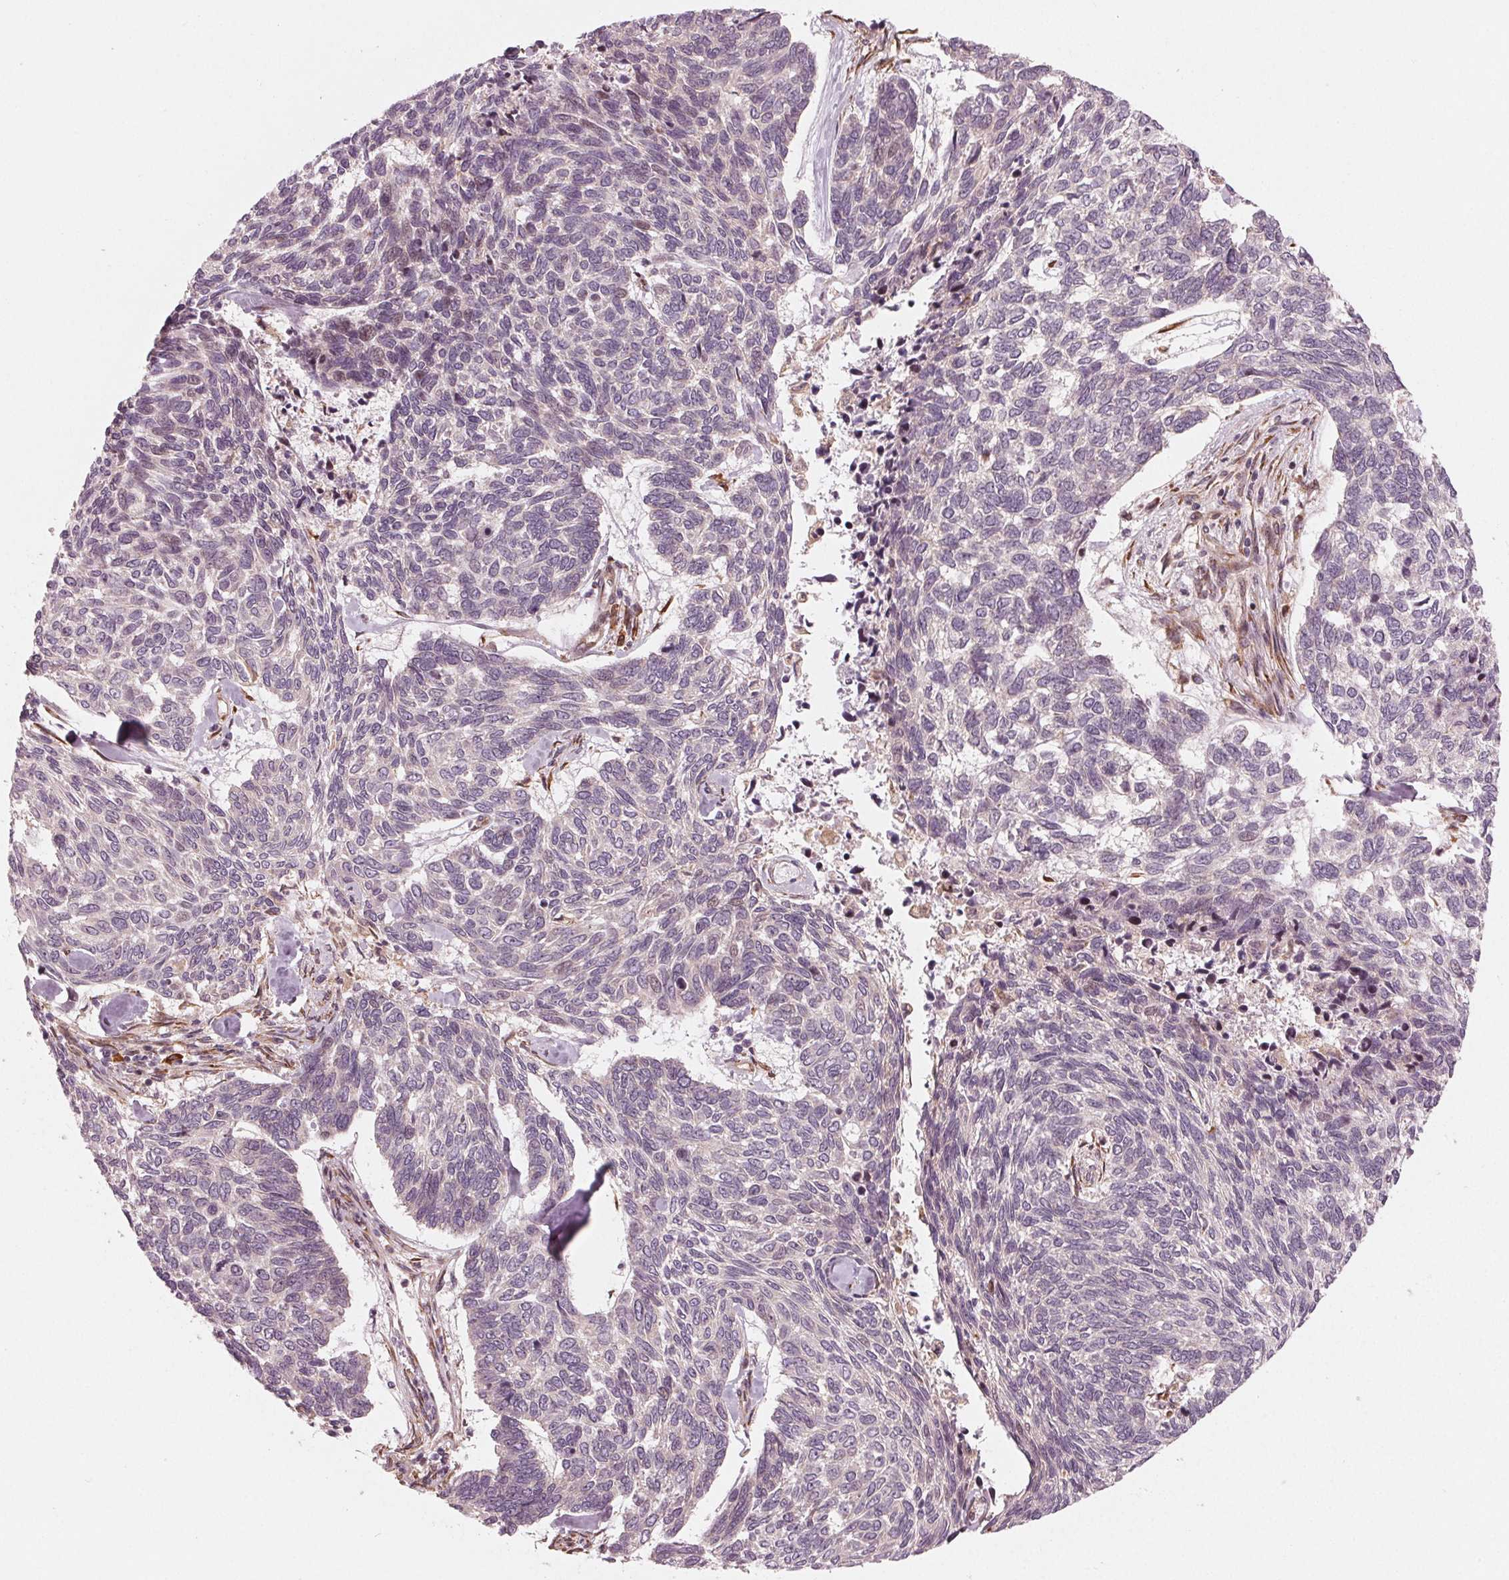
{"staining": {"intensity": "negative", "quantity": "none", "location": "none"}, "tissue": "skin cancer", "cell_type": "Tumor cells", "image_type": "cancer", "snomed": [{"axis": "morphology", "description": "Basal cell carcinoma"}, {"axis": "topography", "description": "Skin"}], "caption": "This is an immunohistochemistry histopathology image of human skin cancer. There is no staining in tumor cells.", "gene": "CMIP", "patient": {"sex": "female", "age": 65}}